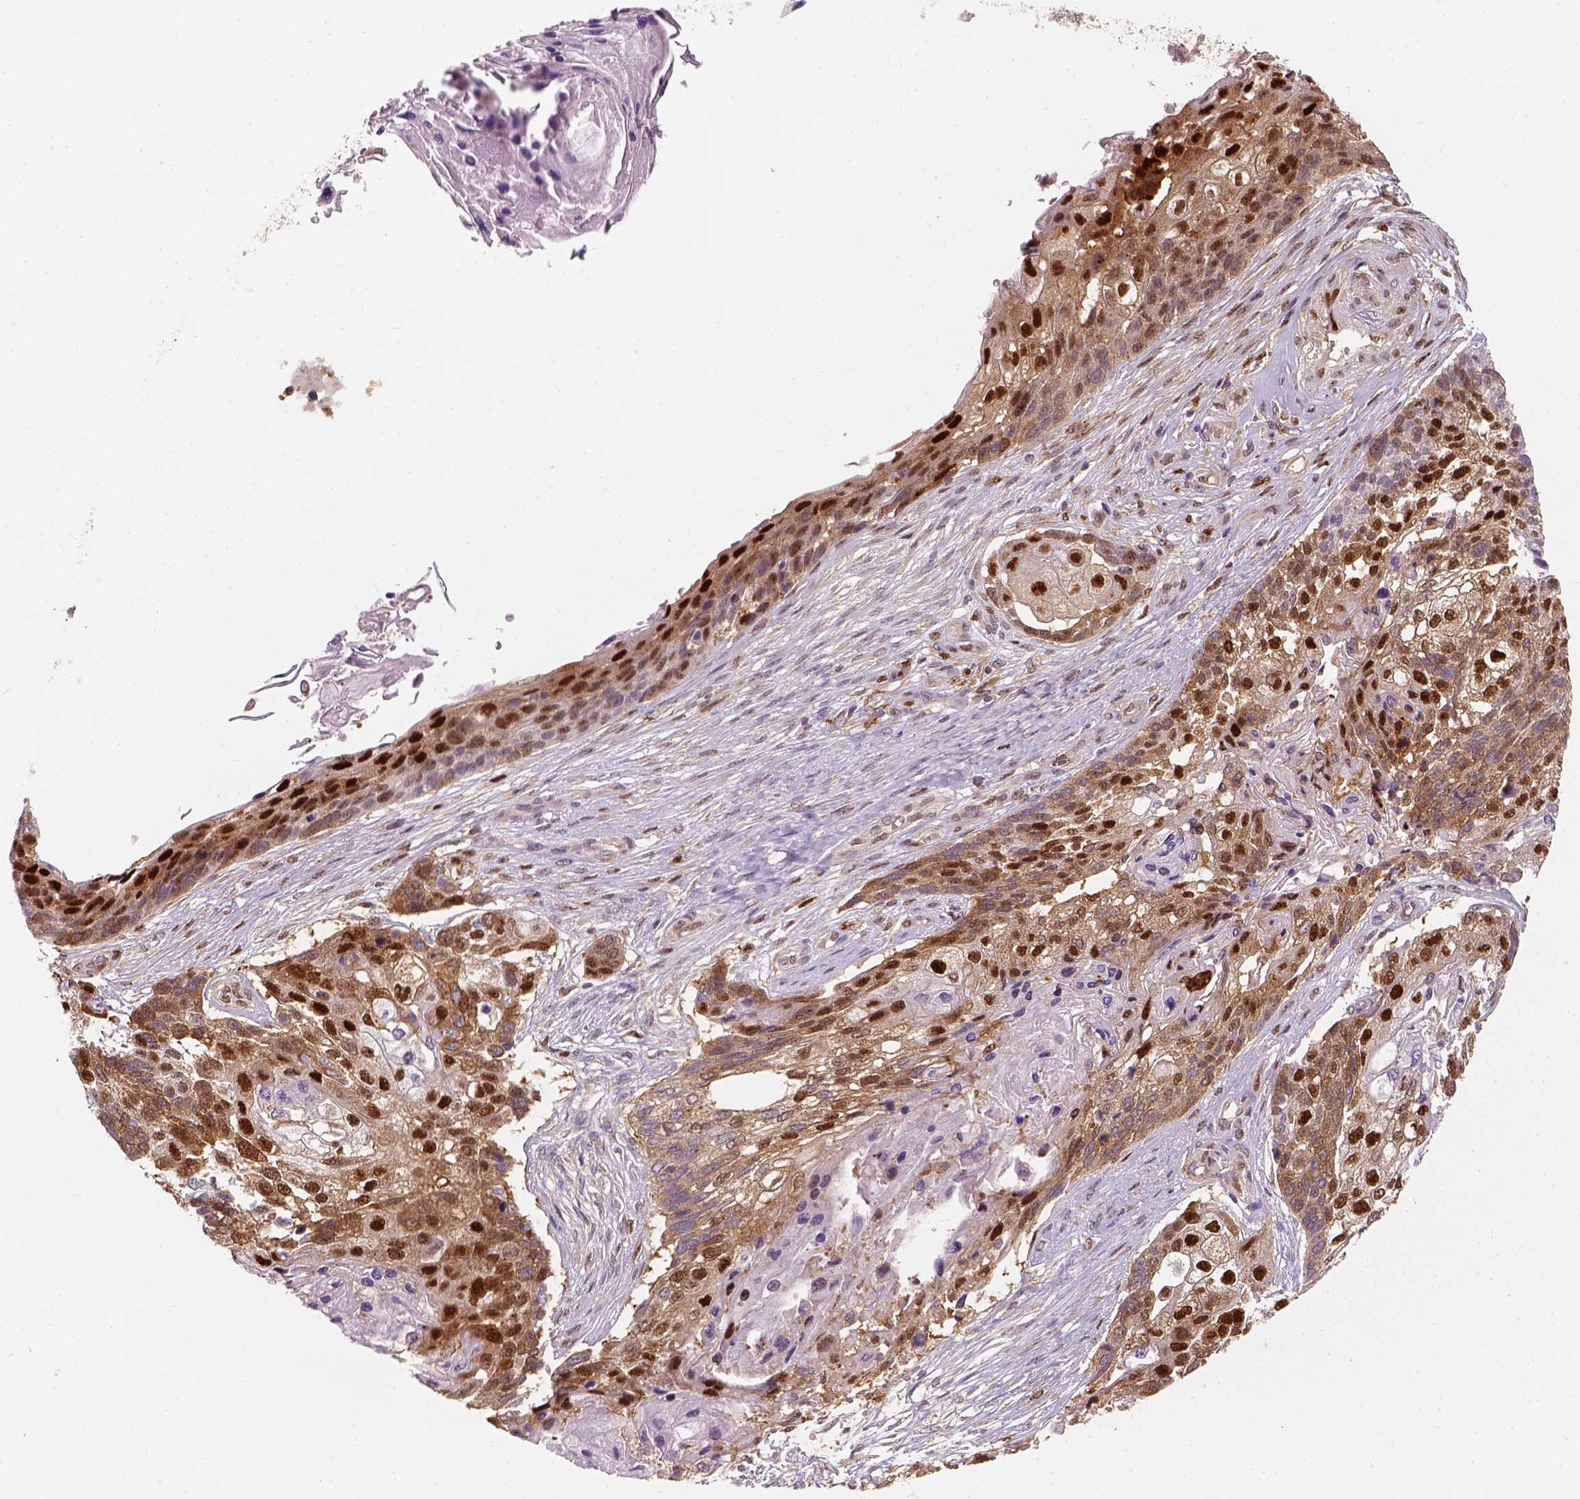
{"staining": {"intensity": "strong", "quantity": ">75%", "location": "nuclear"}, "tissue": "lung cancer", "cell_type": "Tumor cells", "image_type": "cancer", "snomed": [{"axis": "morphology", "description": "Squamous cell carcinoma, NOS"}, {"axis": "topography", "description": "Lung"}], "caption": "This histopathology image shows immunohistochemistry staining of lung squamous cell carcinoma, with high strong nuclear positivity in about >75% of tumor cells.", "gene": "SQSTM1", "patient": {"sex": "male", "age": 69}}